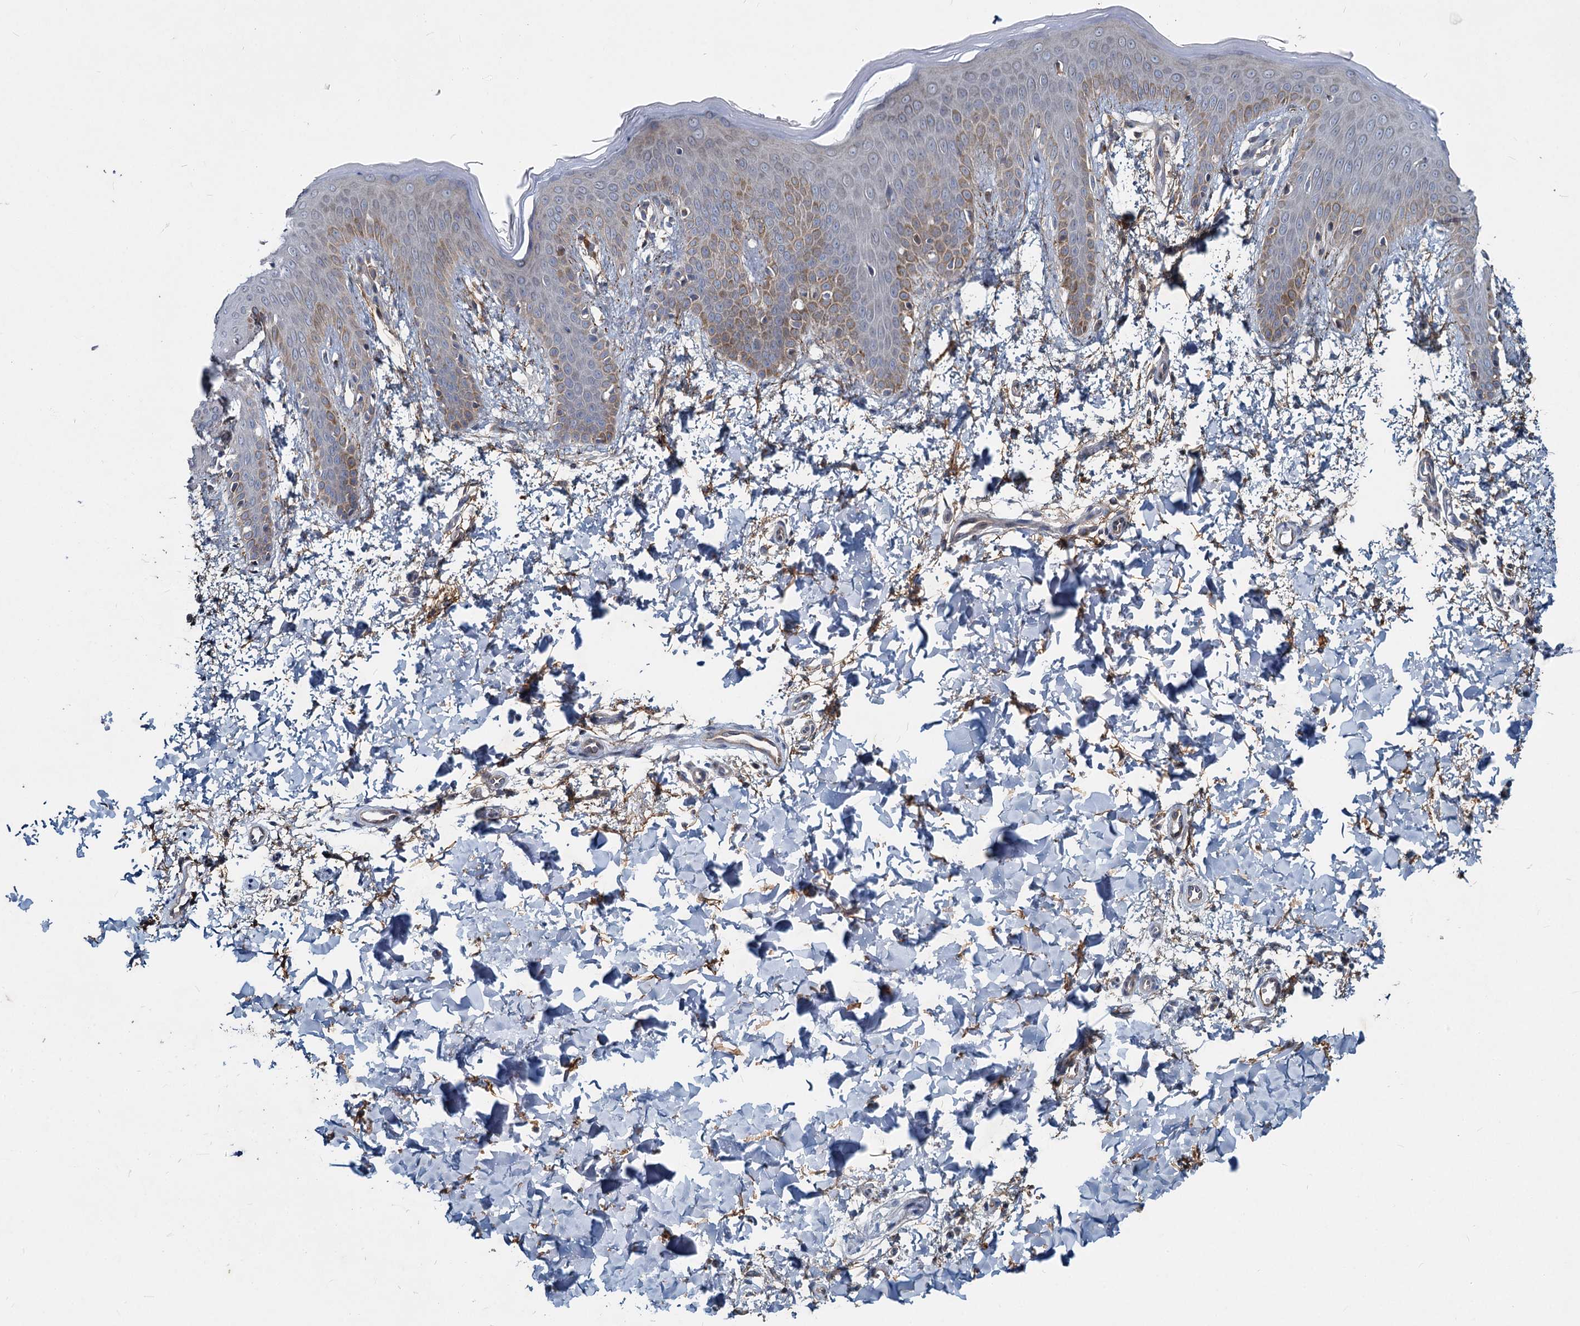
{"staining": {"intensity": "weak", "quantity": ">75%", "location": "cytoplasmic/membranous"}, "tissue": "skin", "cell_type": "Fibroblasts", "image_type": "normal", "snomed": [{"axis": "morphology", "description": "Normal tissue, NOS"}, {"axis": "topography", "description": "Skin"}], "caption": "Protein staining of normal skin displays weak cytoplasmic/membranous expression in about >75% of fibroblasts. The staining is performed using DAB (3,3'-diaminobenzidine) brown chromogen to label protein expression. The nuclei are counter-stained blue using hematoxylin.", "gene": "ADCY2", "patient": {"sex": "male", "age": 36}}